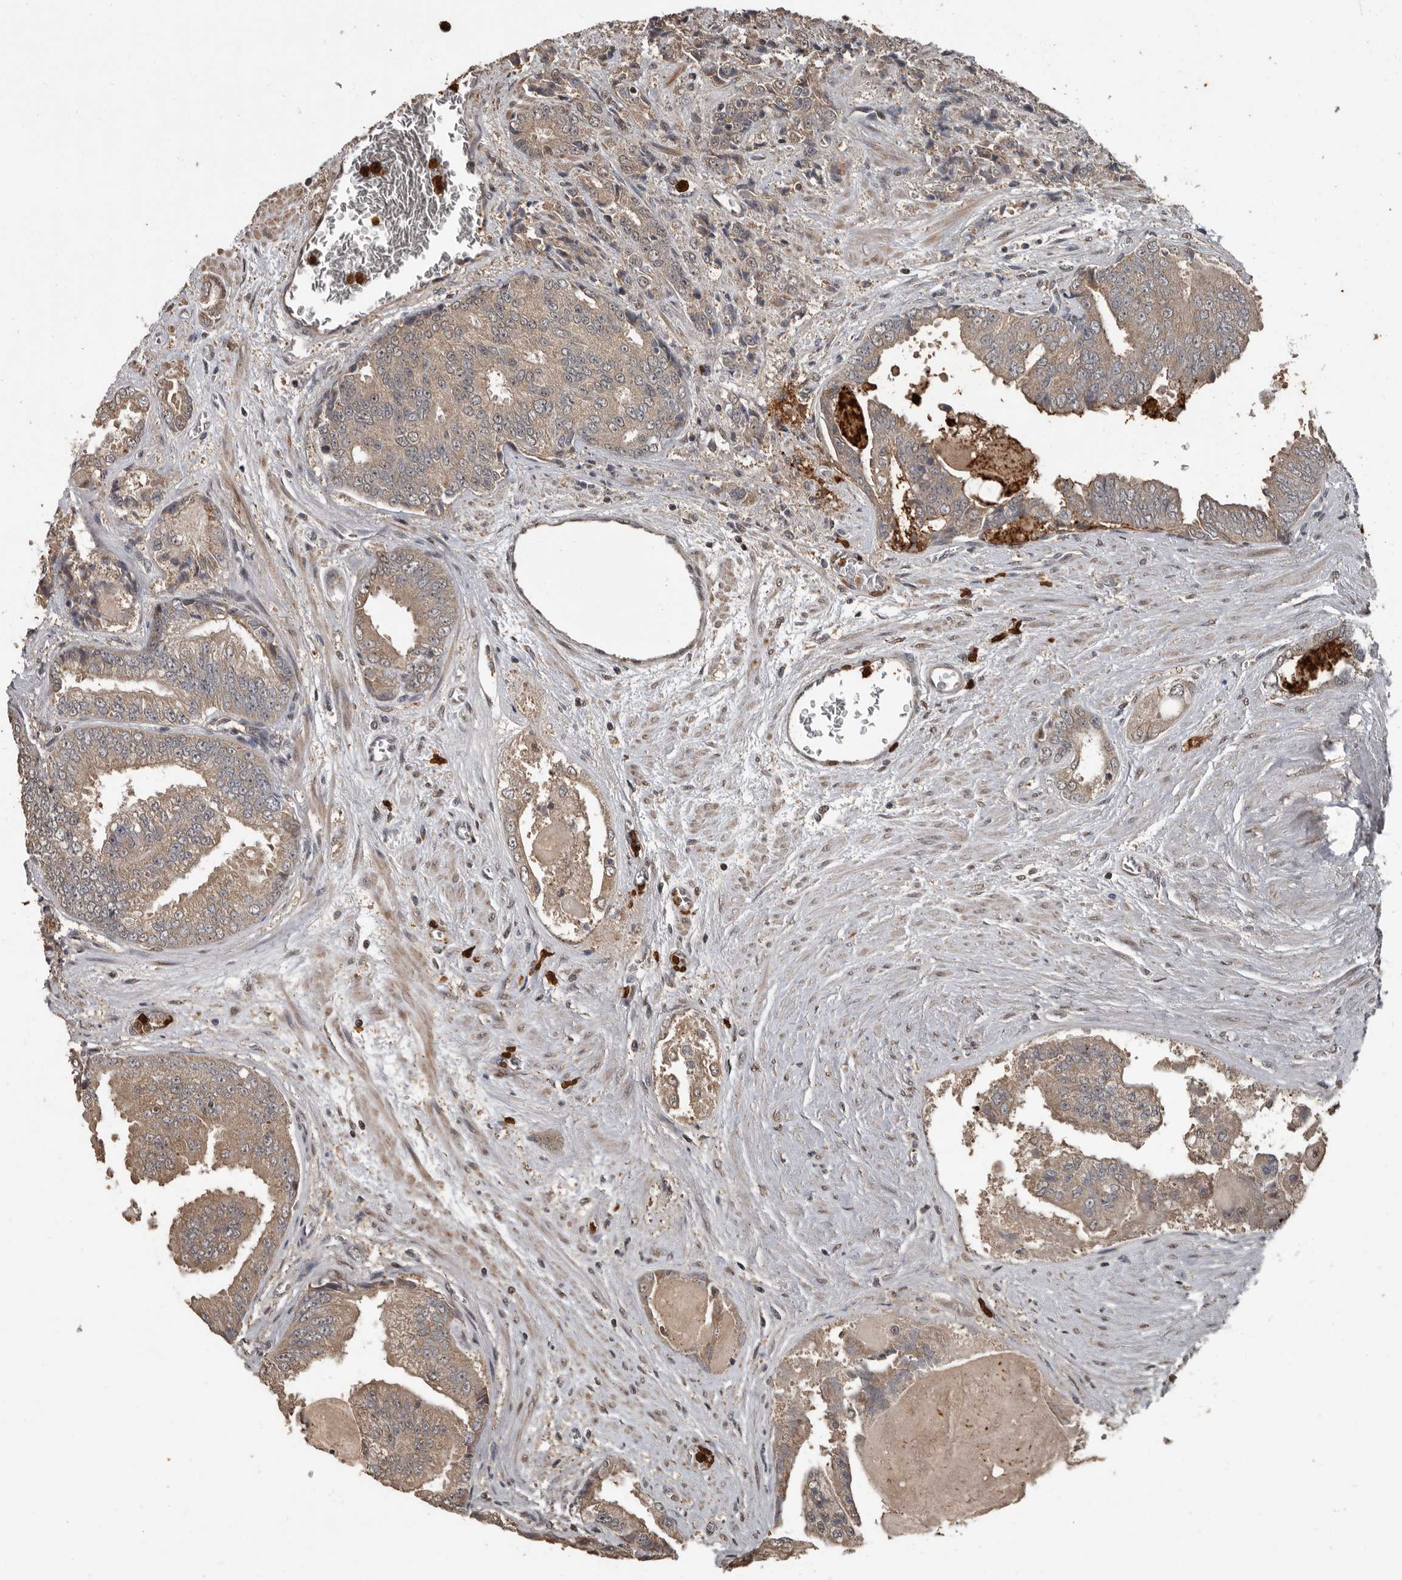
{"staining": {"intensity": "weak", "quantity": ">75%", "location": "cytoplasmic/membranous"}, "tissue": "prostate cancer", "cell_type": "Tumor cells", "image_type": "cancer", "snomed": [{"axis": "morphology", "description": "Adenocarcinoma, High grade"}, {"axis": "topography", "description": "Prostate"}], "caption": "The photomicrograph displays staining of adenocarcinoma (high-grade) (prostate), revealing weak cytoplasmic/membranous protein expression (brown color) within tumor cells. Using DAB (brown) and hematoxylin (blue) stains, captured at high magnification using brightfield microscopy.", "gene": "FSBP", "patient": {"sex": "male", "age": 58}}